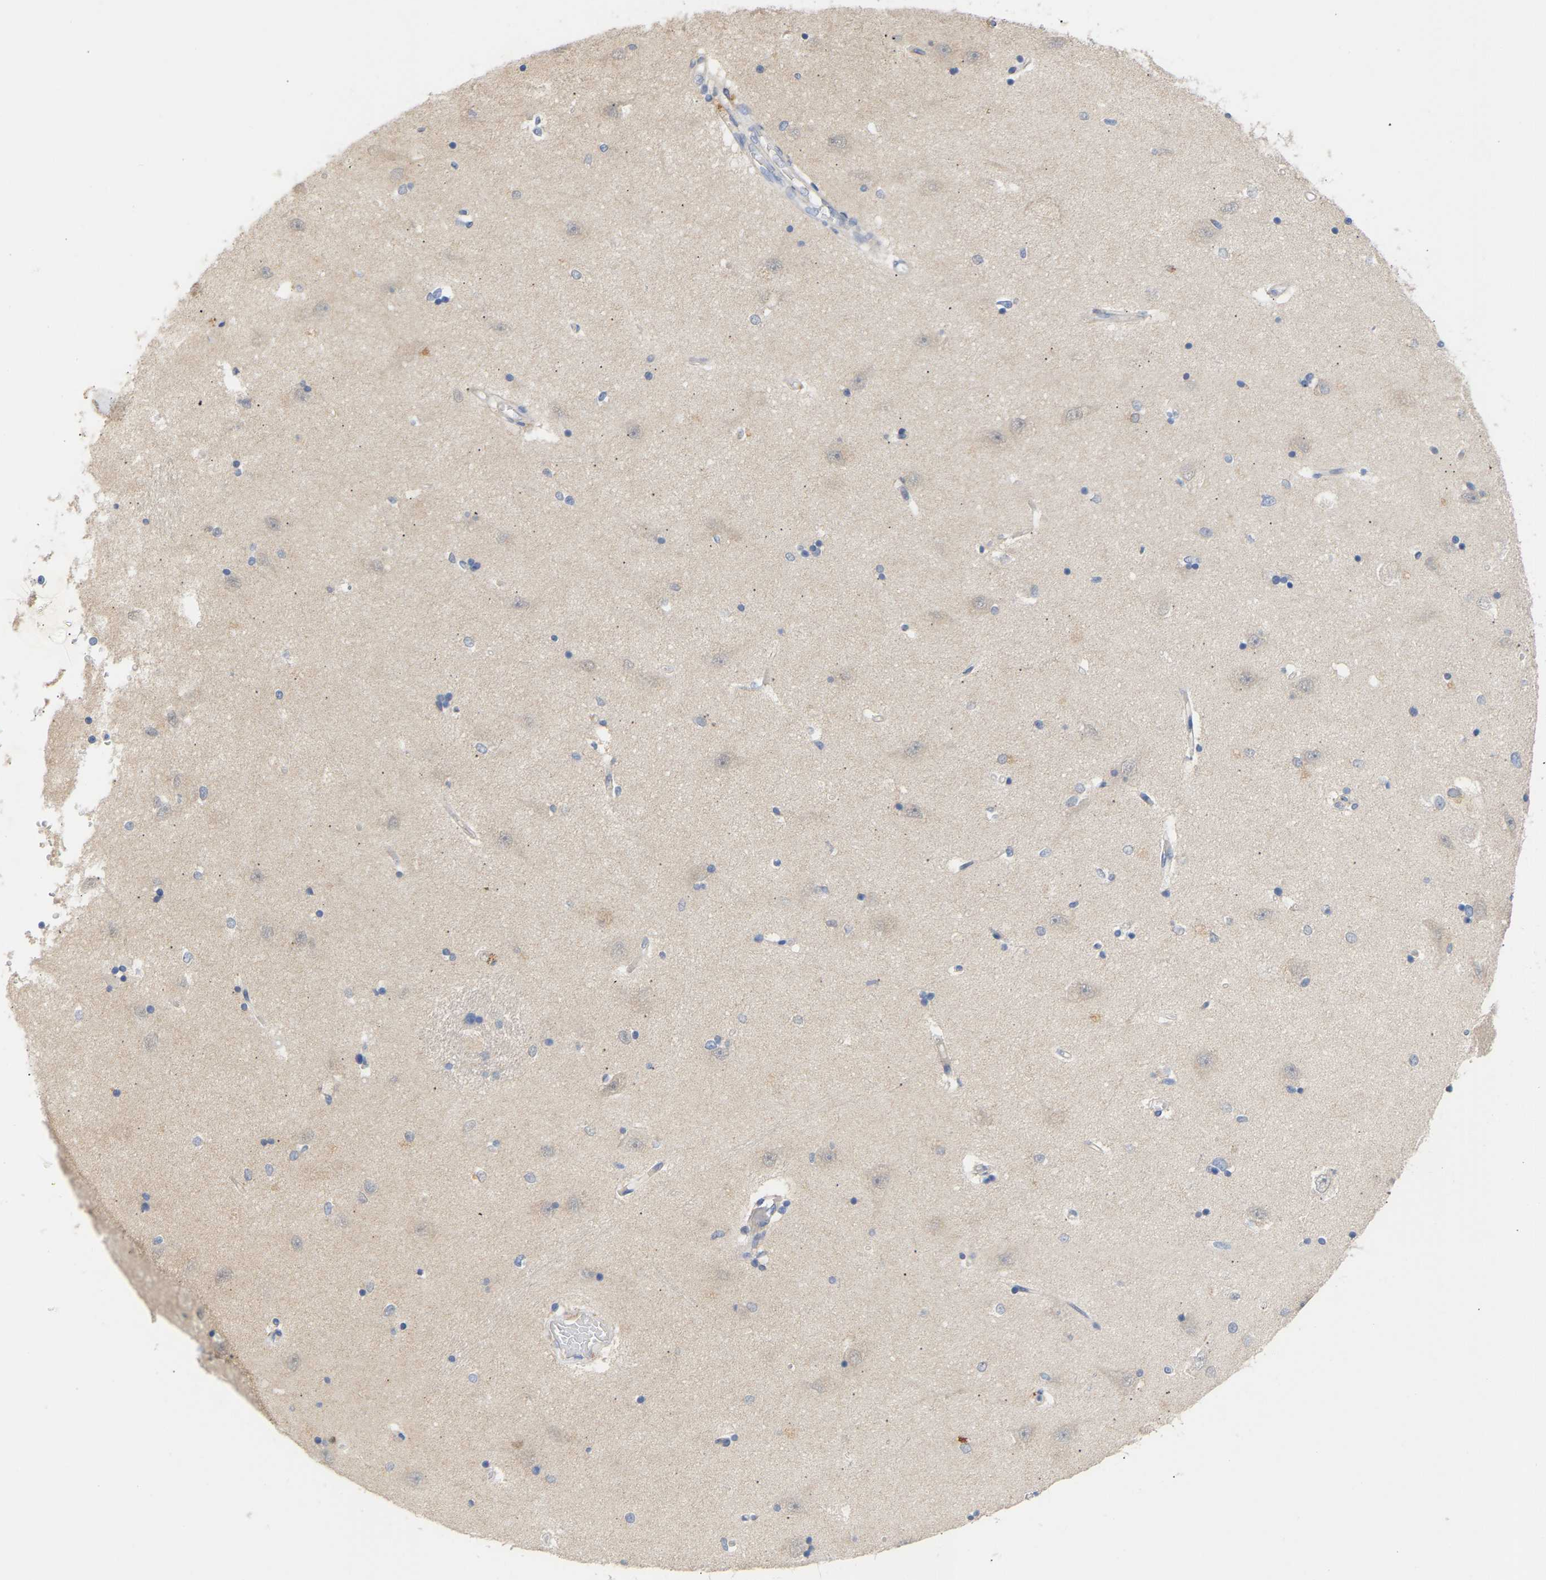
{"staining": {"intensity": "weak", "quantity": "<25%", "location": "cytoplasmic/membranous"}, "tissue": "hippocampus", "cell_type": "Glial cells", "image_type": "normal", "snomed": [{"axis": "morphology", "description": "Normal tissue, NOS"}, {"axis": "topography", "description": "Hippocampus"}], "caption": "Immunohistochemistry of benign human hippocampus exhibits no staining in glial cells.", "gene": "TPMT", "patient": {"sex": "male", "age": 45}}